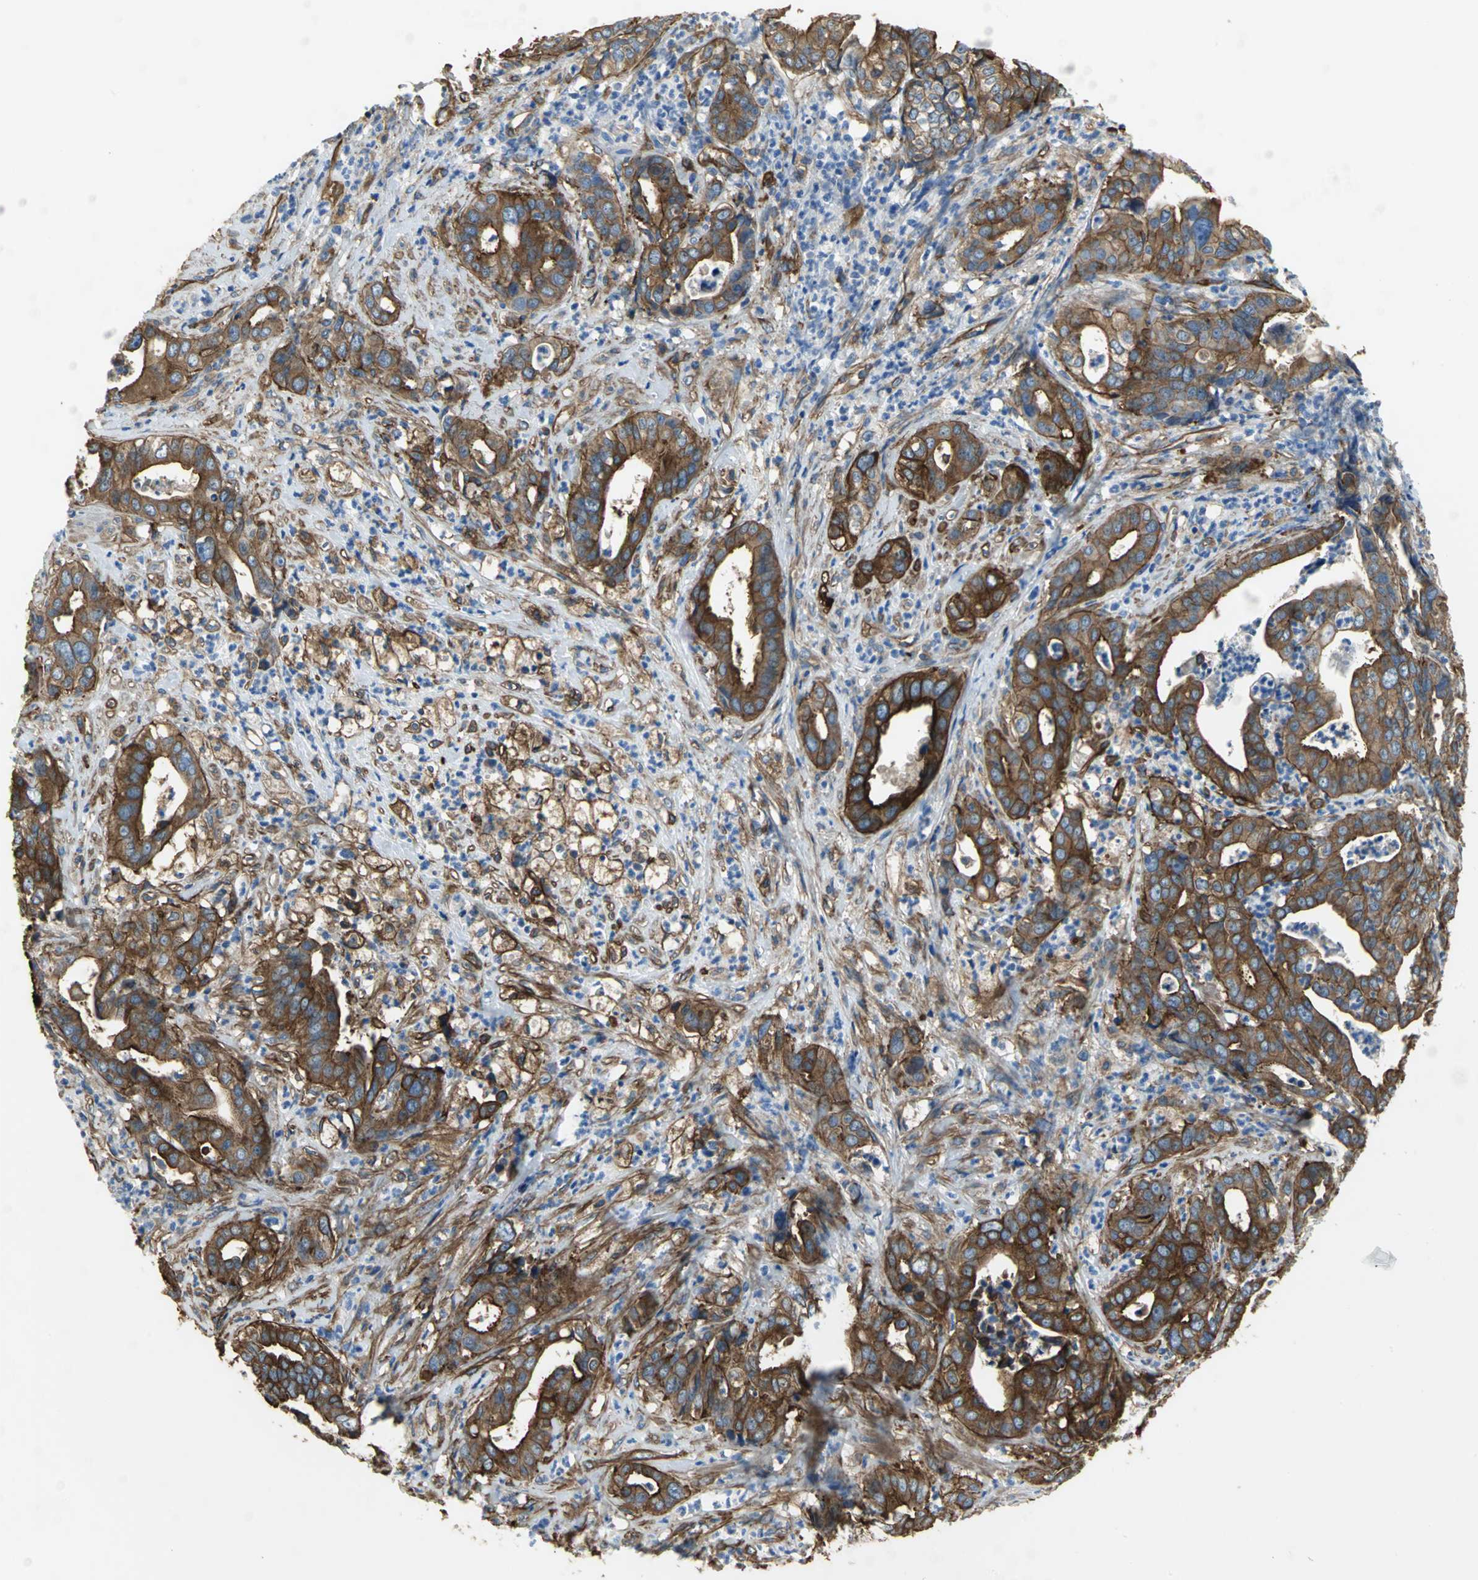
{"staining": {"intensity": "strong", "quantity": ">75%", "location": "cytoplasmic/membranous"}, "tissue": "liver cancer", "cell_type": "Tumor cells", "image_type": "cancer", "snomed": [{"axis": "morphology", "description": "Cholangiocarcinoma"}, {"axis": "topography", "description": "Liver"}], "caption": "Liver cancer (cholangiocarcinoma) tissue reveals strong cytoplasmic/membranous positivity in about >75% of tumor cells, visualized by immunohistochemistry.", "gene": "FLNB", "patient": {"sex": "female", "age": 61}}